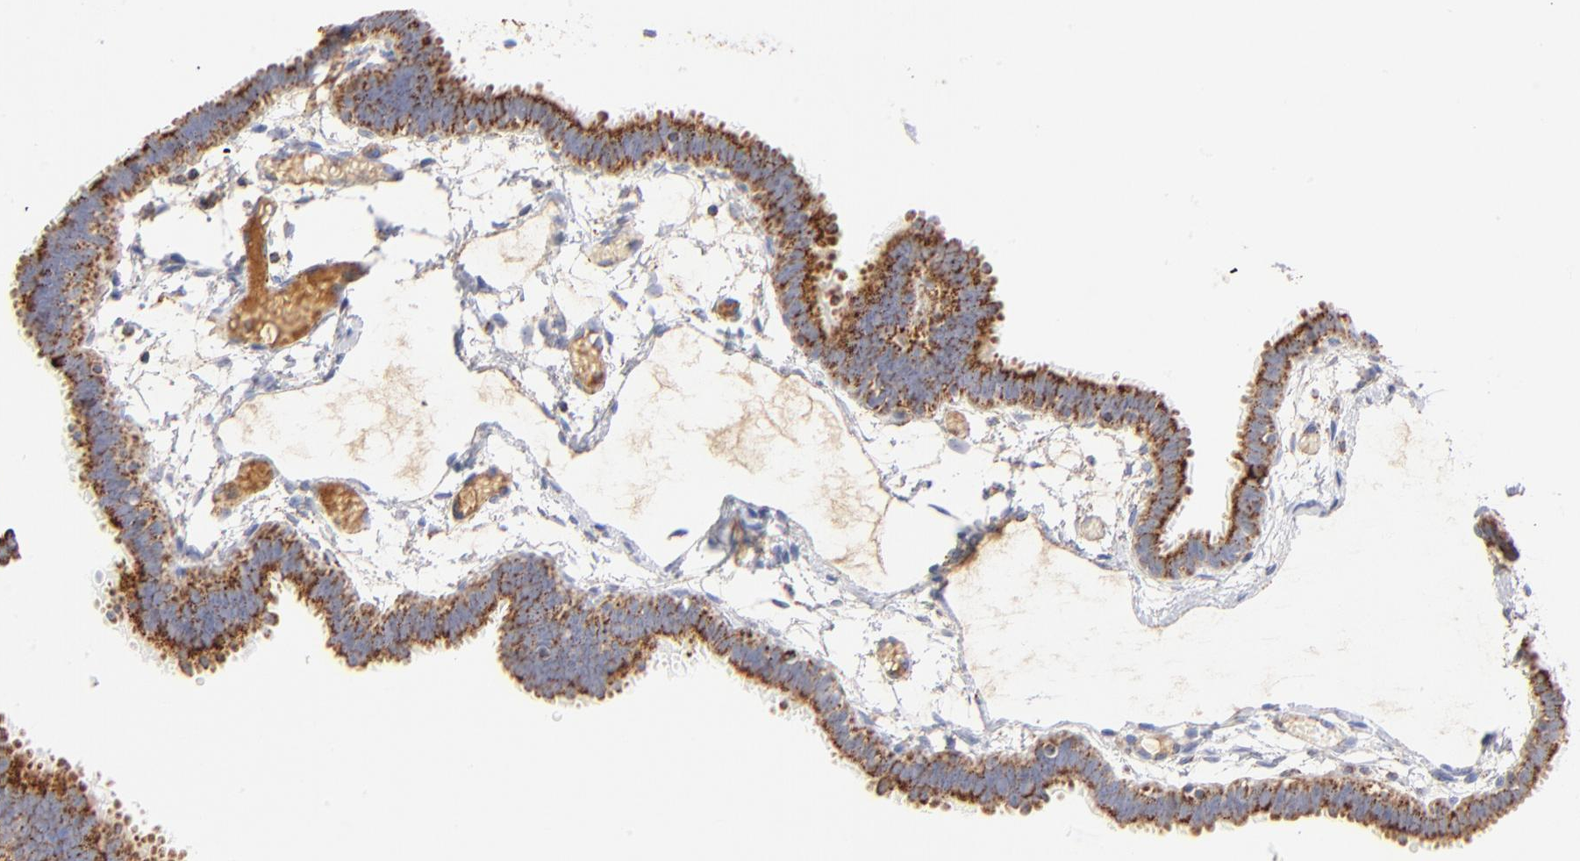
{"staining": {"intensity": "moderate", "quantity": ">75%", "location": "cytoplasmic/membranous"}, "tissue": "fallopian tube", "cell_type": "Glandular cells", "image_type": "normal", "snomed": [{"axis": "morphology", "description": "Normal tissue, NOS"}, {"axis": "topography", "description": "Fallopian tube"}], "caption": "Immunohistochemistry (DAB) staining of unremarkable human fallopian tube displays moderate cytoplasmic/membranous protein staining in approximately >75% of glandular cells. (brown staining indicates protein expression, while blue staining denotes nuclei).", "gene": "DLAT", "patient": {"sex": "female", "age": 29}}